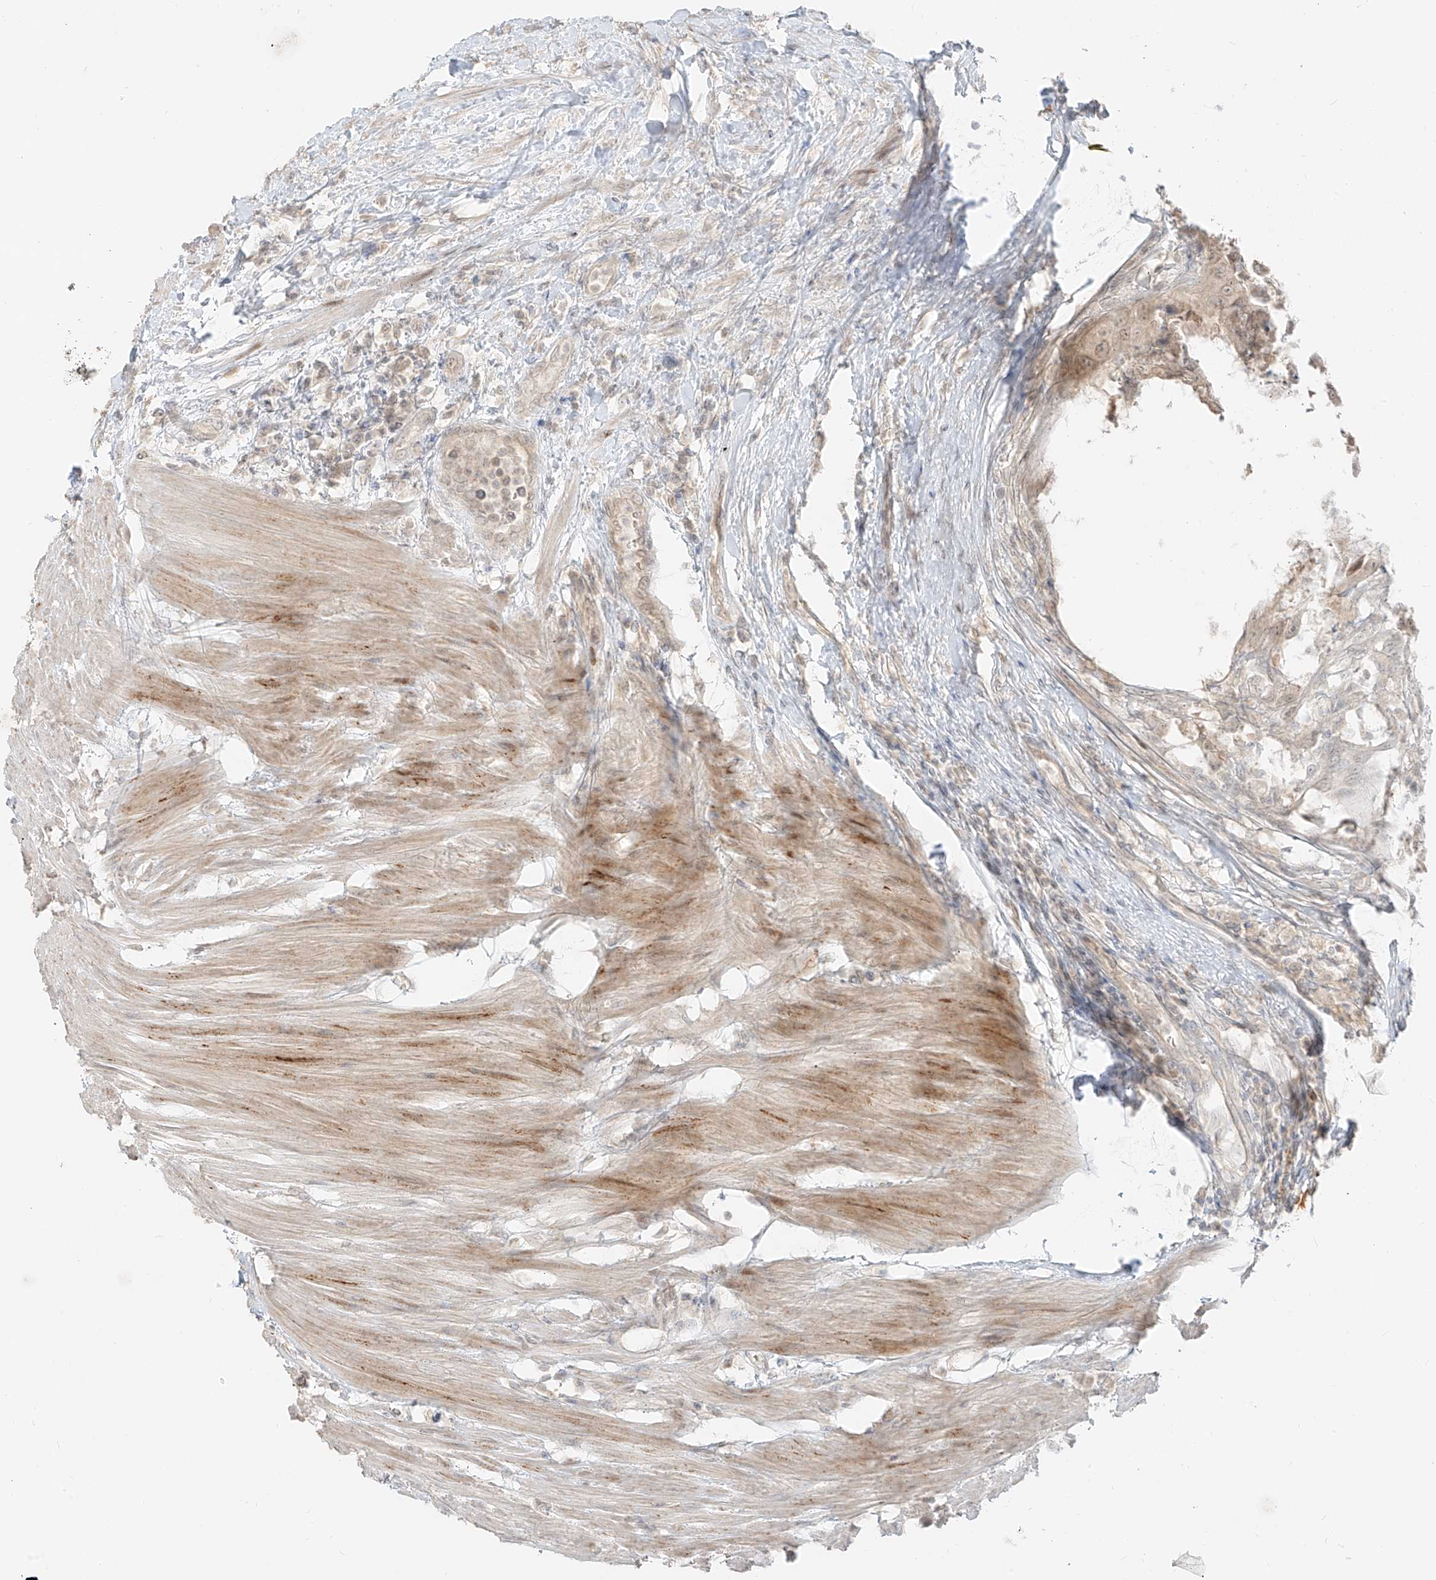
{"staining": {"intensity": "negative", "quantity": "none", "location": "none"}, "tissue": "colorectal cancer", "cell_type": "Tumor cells", "image_type": "cancer", "snomed": [{"axis": "morphology", "description": "Adenocarcinoma, NOS"}, {"axis": "topography", "description": "Colon"}], "caption": "A high-resolution histopathology image shows immunohistochemistry (IHC) staining of colorectal adenocarcinoma, which displays no significant positivity in tumor cells.", "gene": "LIPT1", "patient": {"sex": "female", "age": 67}}